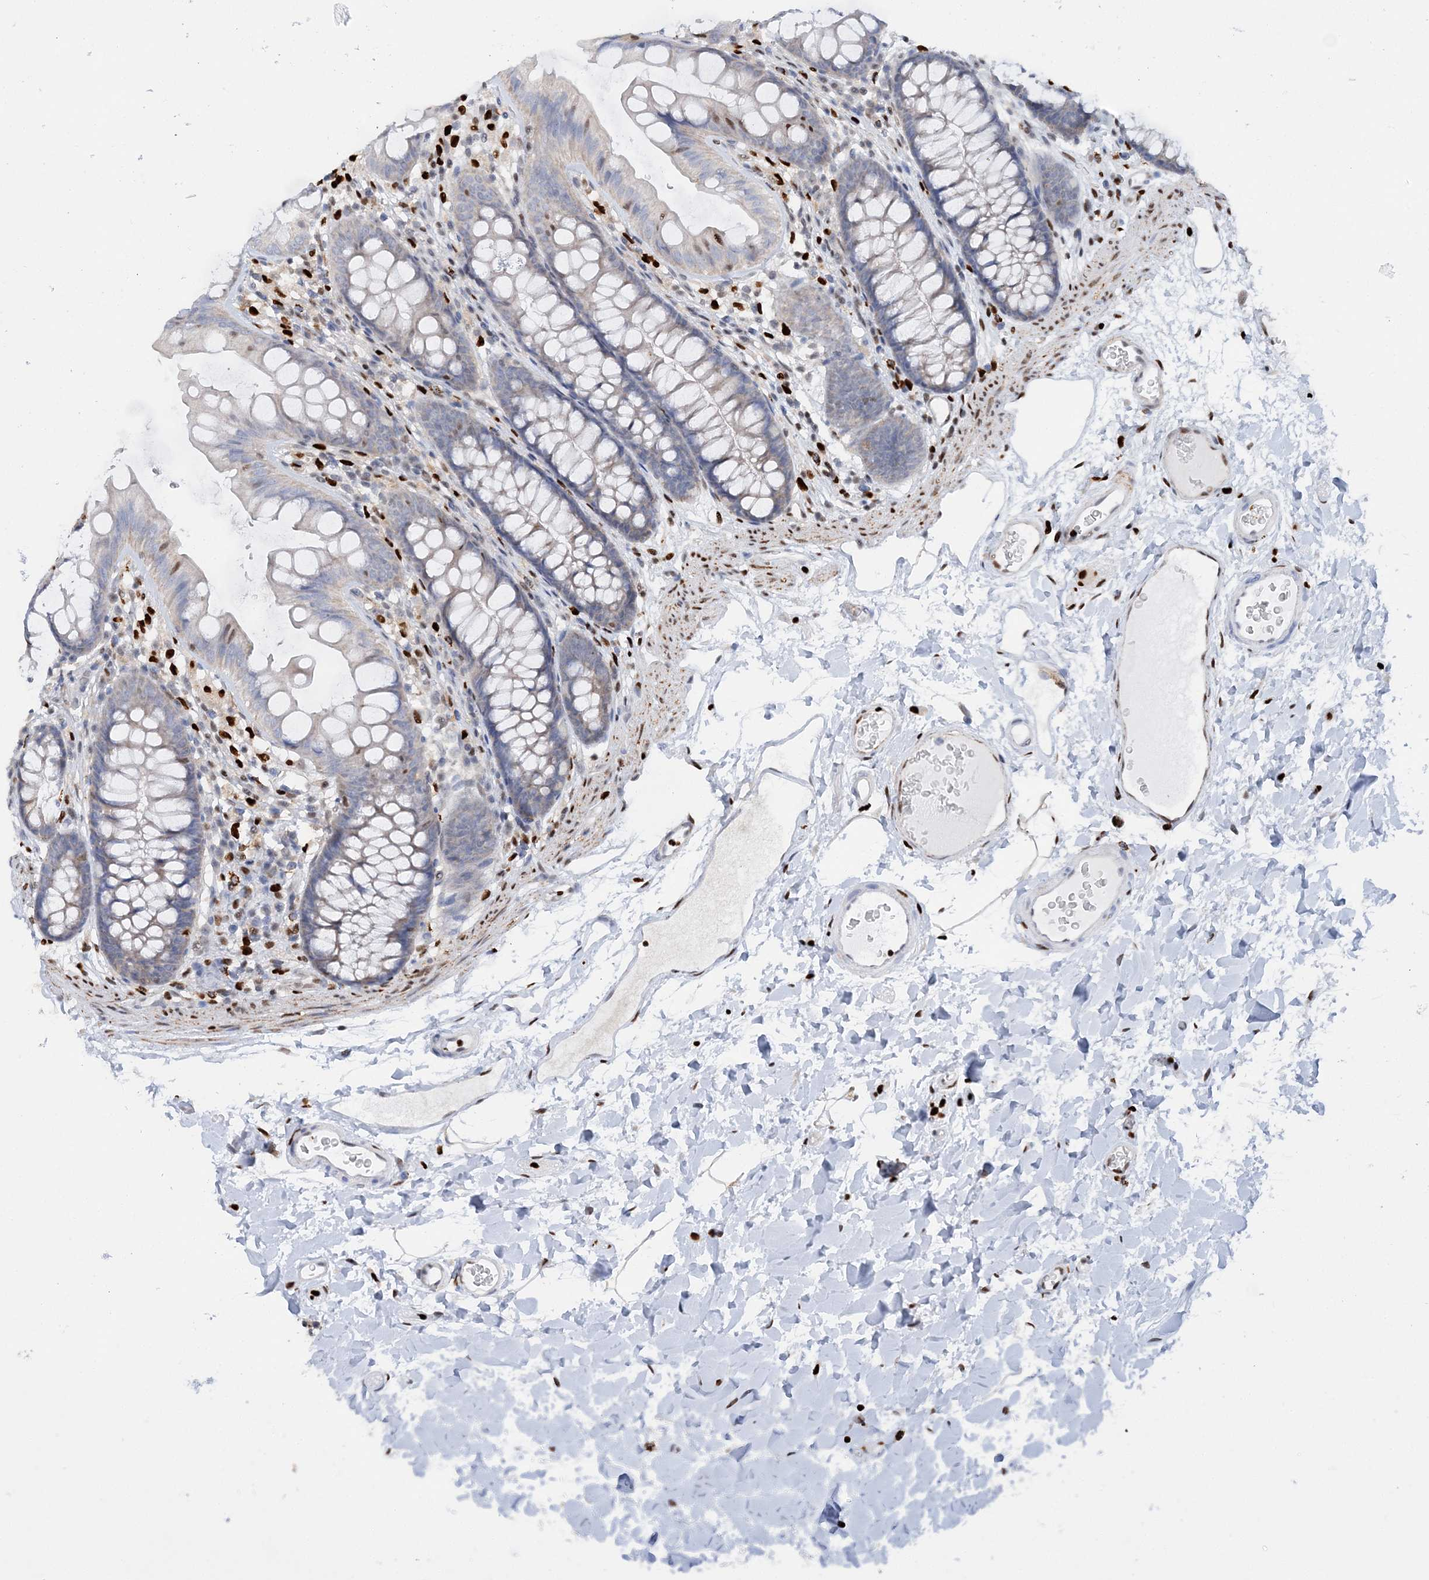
{"staining": {"intensity": "moderate", "quantity": "25%-75%", "location": "nuclear"}, "tissue": "colon", "cell_type": "Endothelial cells", "image_type": "normal", "snomed": [{"axis": "morphology", "description": "Normal tissue, NOS"}, {"axis": "topography", "description": "Colon"}], "caption": "A photomicrograph of human colon stained for a protein demonstrates moderate nuclear brown staining in endothelial cells.", "gene": "NIT2", "patient": {"sex": "female", "age": 62}}